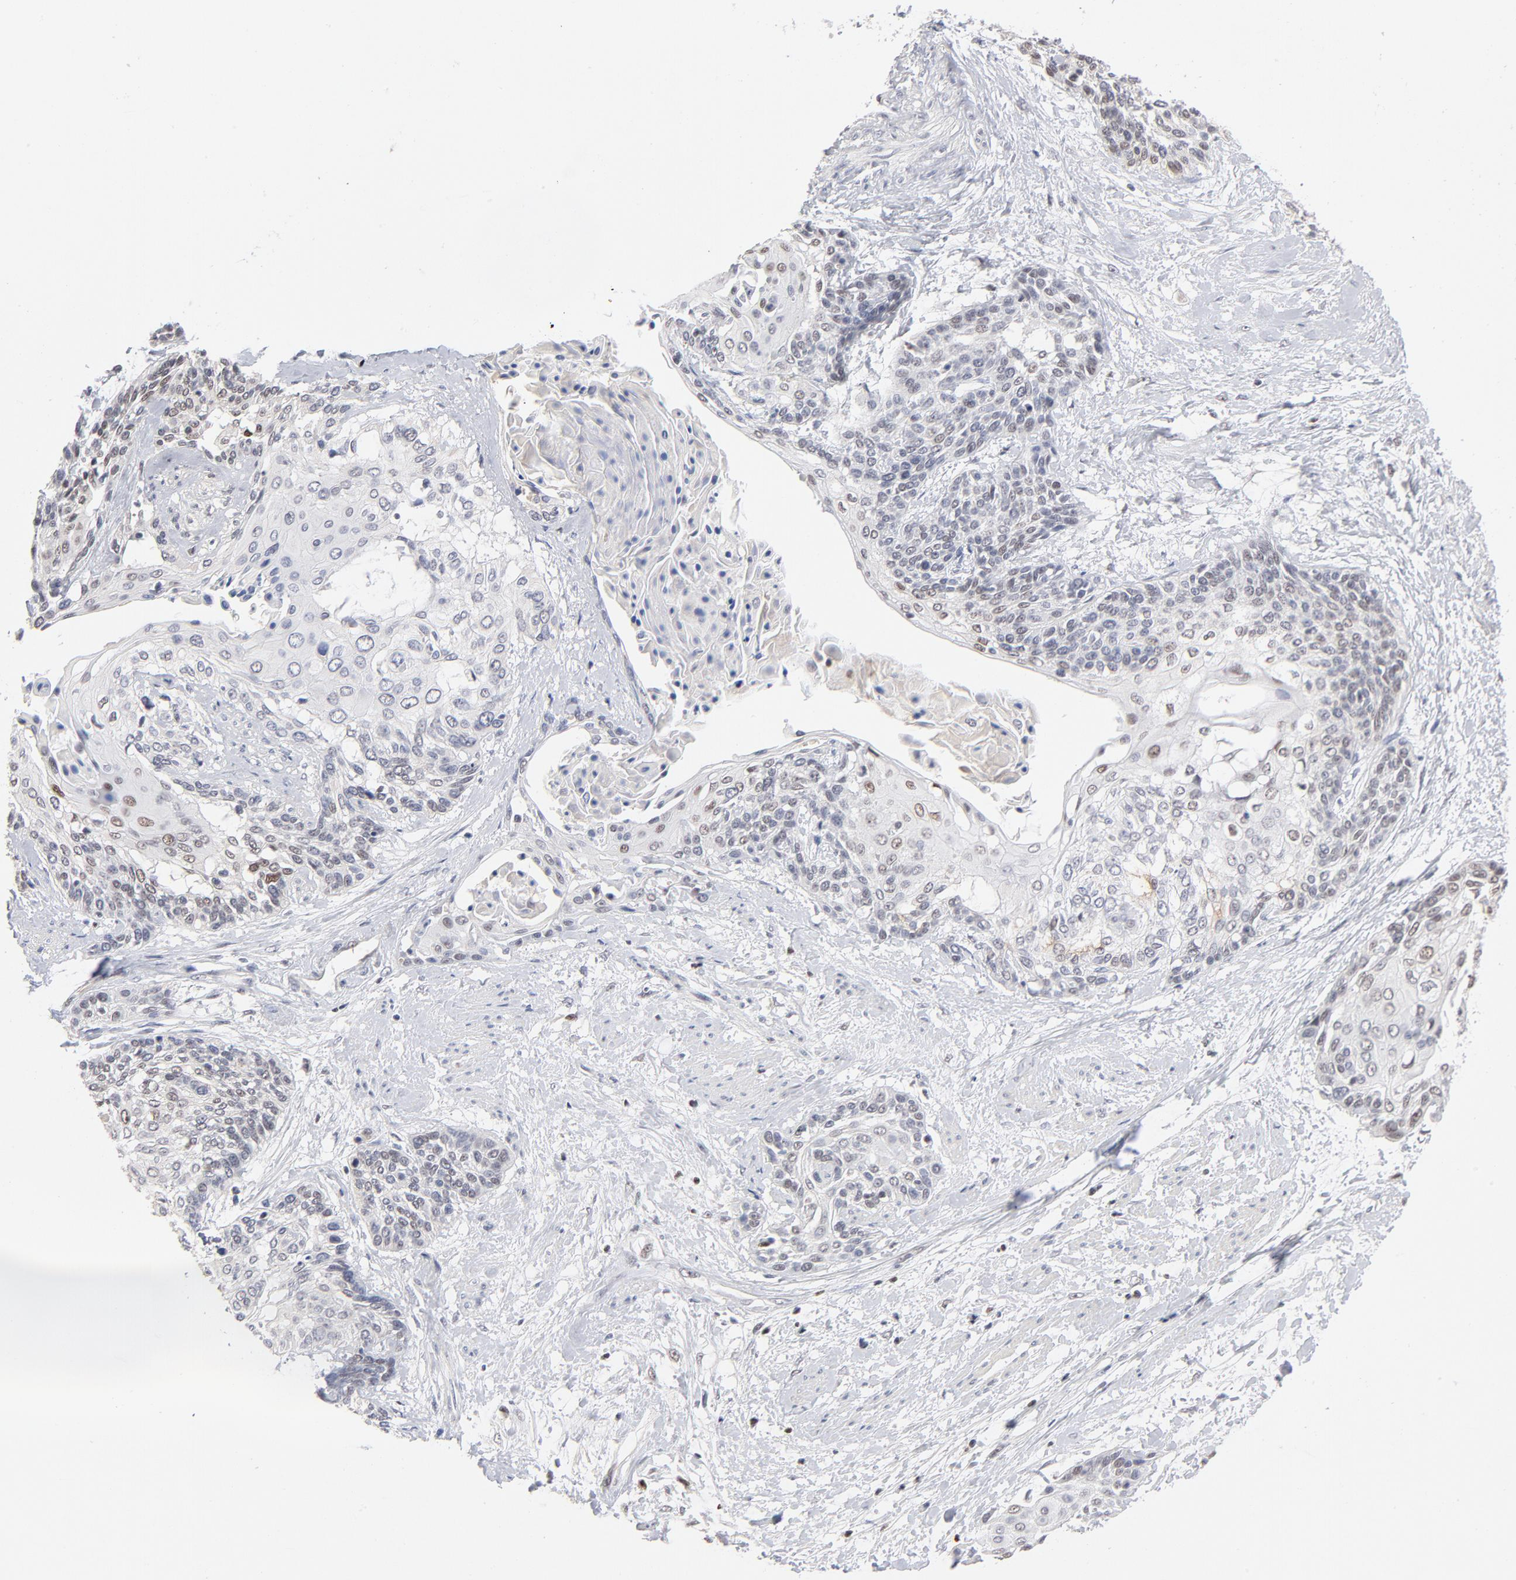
{"staining": {"intensity": "weak", "quantity": "<25%", "location": "nuclear"}, "tissue": "cervical cancer", "cell_type": "Tumor cells", "image_type": "cancer", "snomed": [{"axis": "morphology", "description": "Squamous cell carcinoma, NOS"}, {"axis": "topography", "description": "Cervix"}], "caption": "Cervical cancer was stained to show a protein in brown. There is no significant positivity in tumor cells. (DAB immunohistochemistry with hematoxylin counter stain).", "gene": "MAX", "patient": {"sex": "female", "age": 57}}